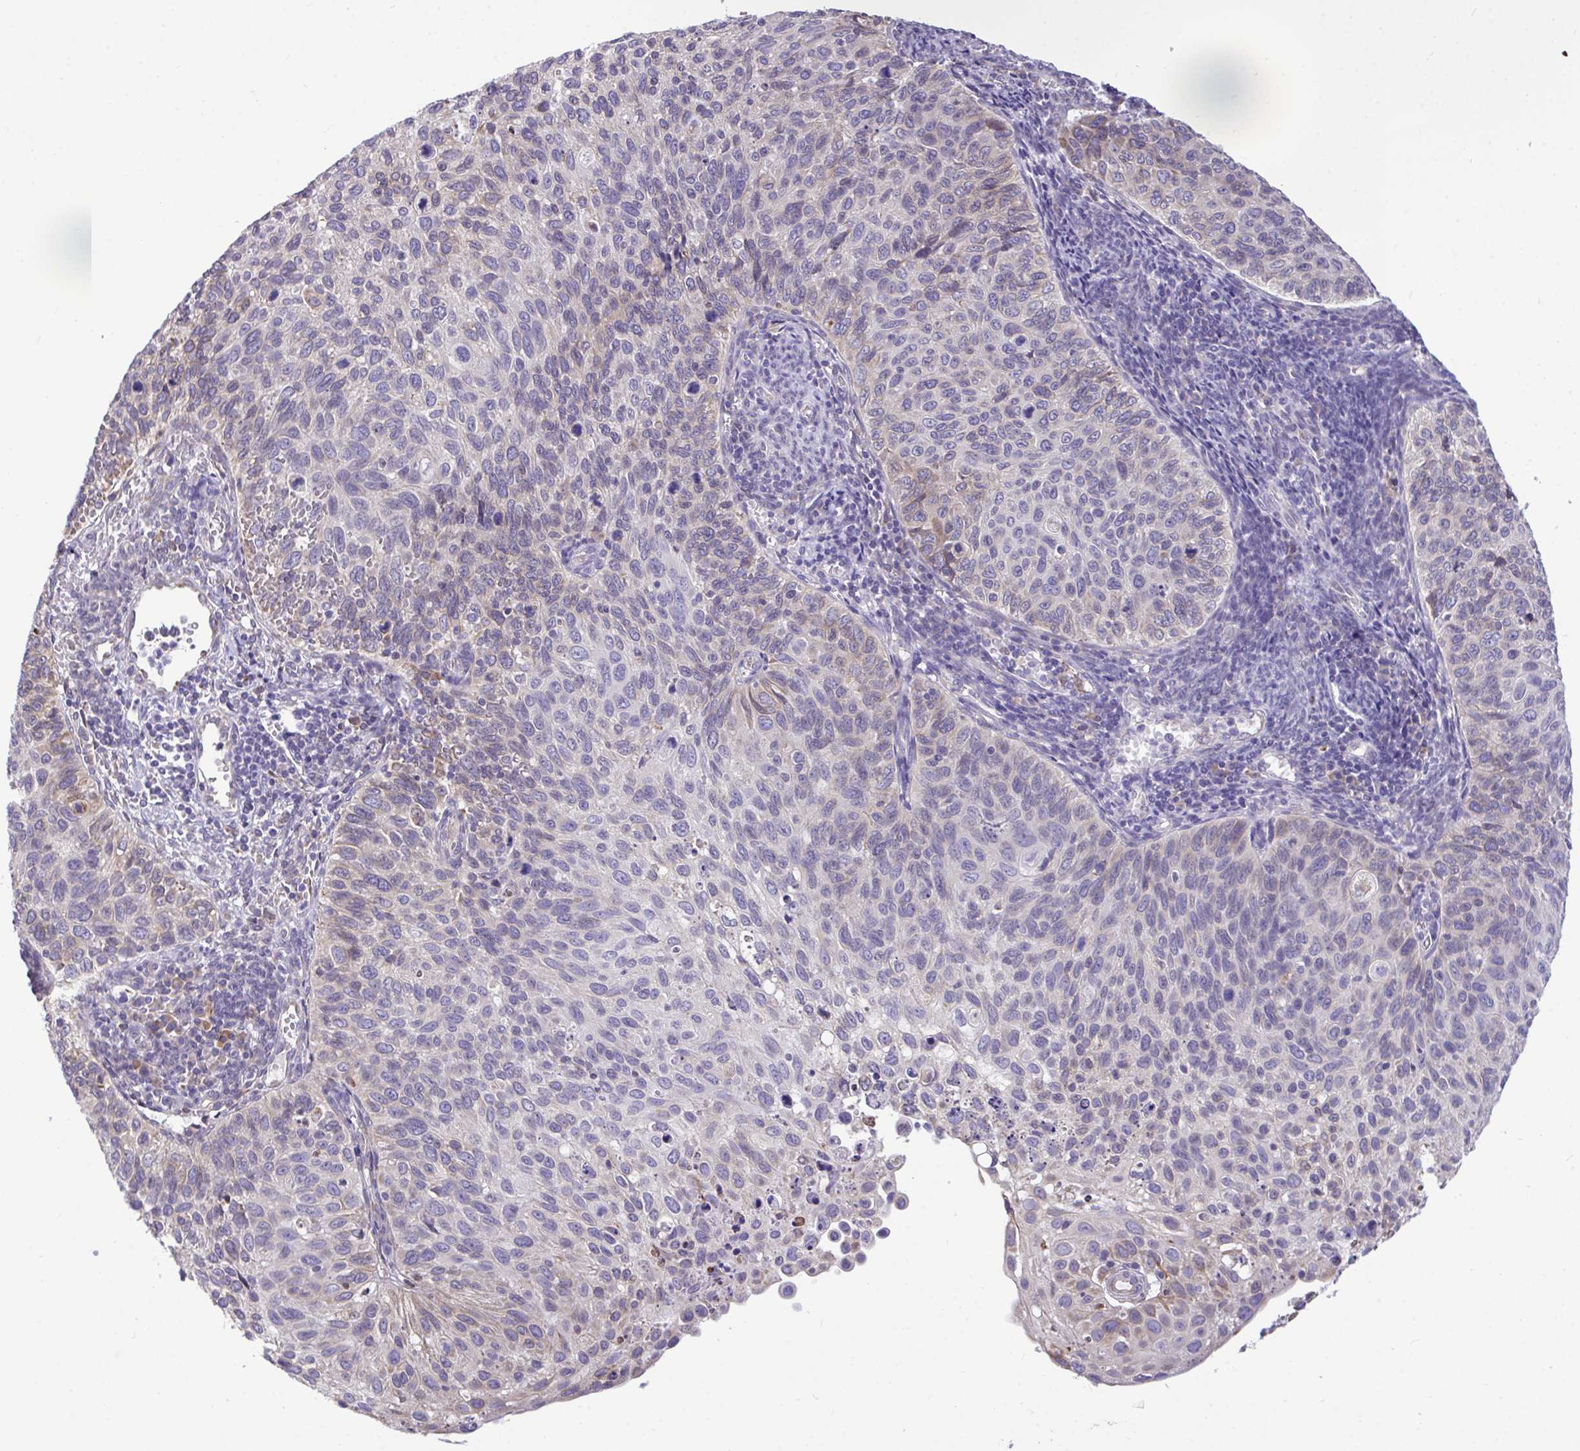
{"staining": {"intensity": "weak", "quantity": "<25%", "location": "cytoplasmic/membranous"}, "tissue": "cervical cancer", "cell_type": "Tumor cells", "image_type": "cancer", "snomed": [{"axis": "morphology", "description": "Squamous cell carcinoma, NOS"}, {"axis": "topography", "description": "Cervix"}], "caption": "Immunohistochemistry (IHC) histopathology image of cervical cancer (squamous cell carcinoma) stained for a protein (brown), which reveals no positivity in tumor cells.", "gene": "PIGK", "patient": {"sex": "female", "age": 70}}